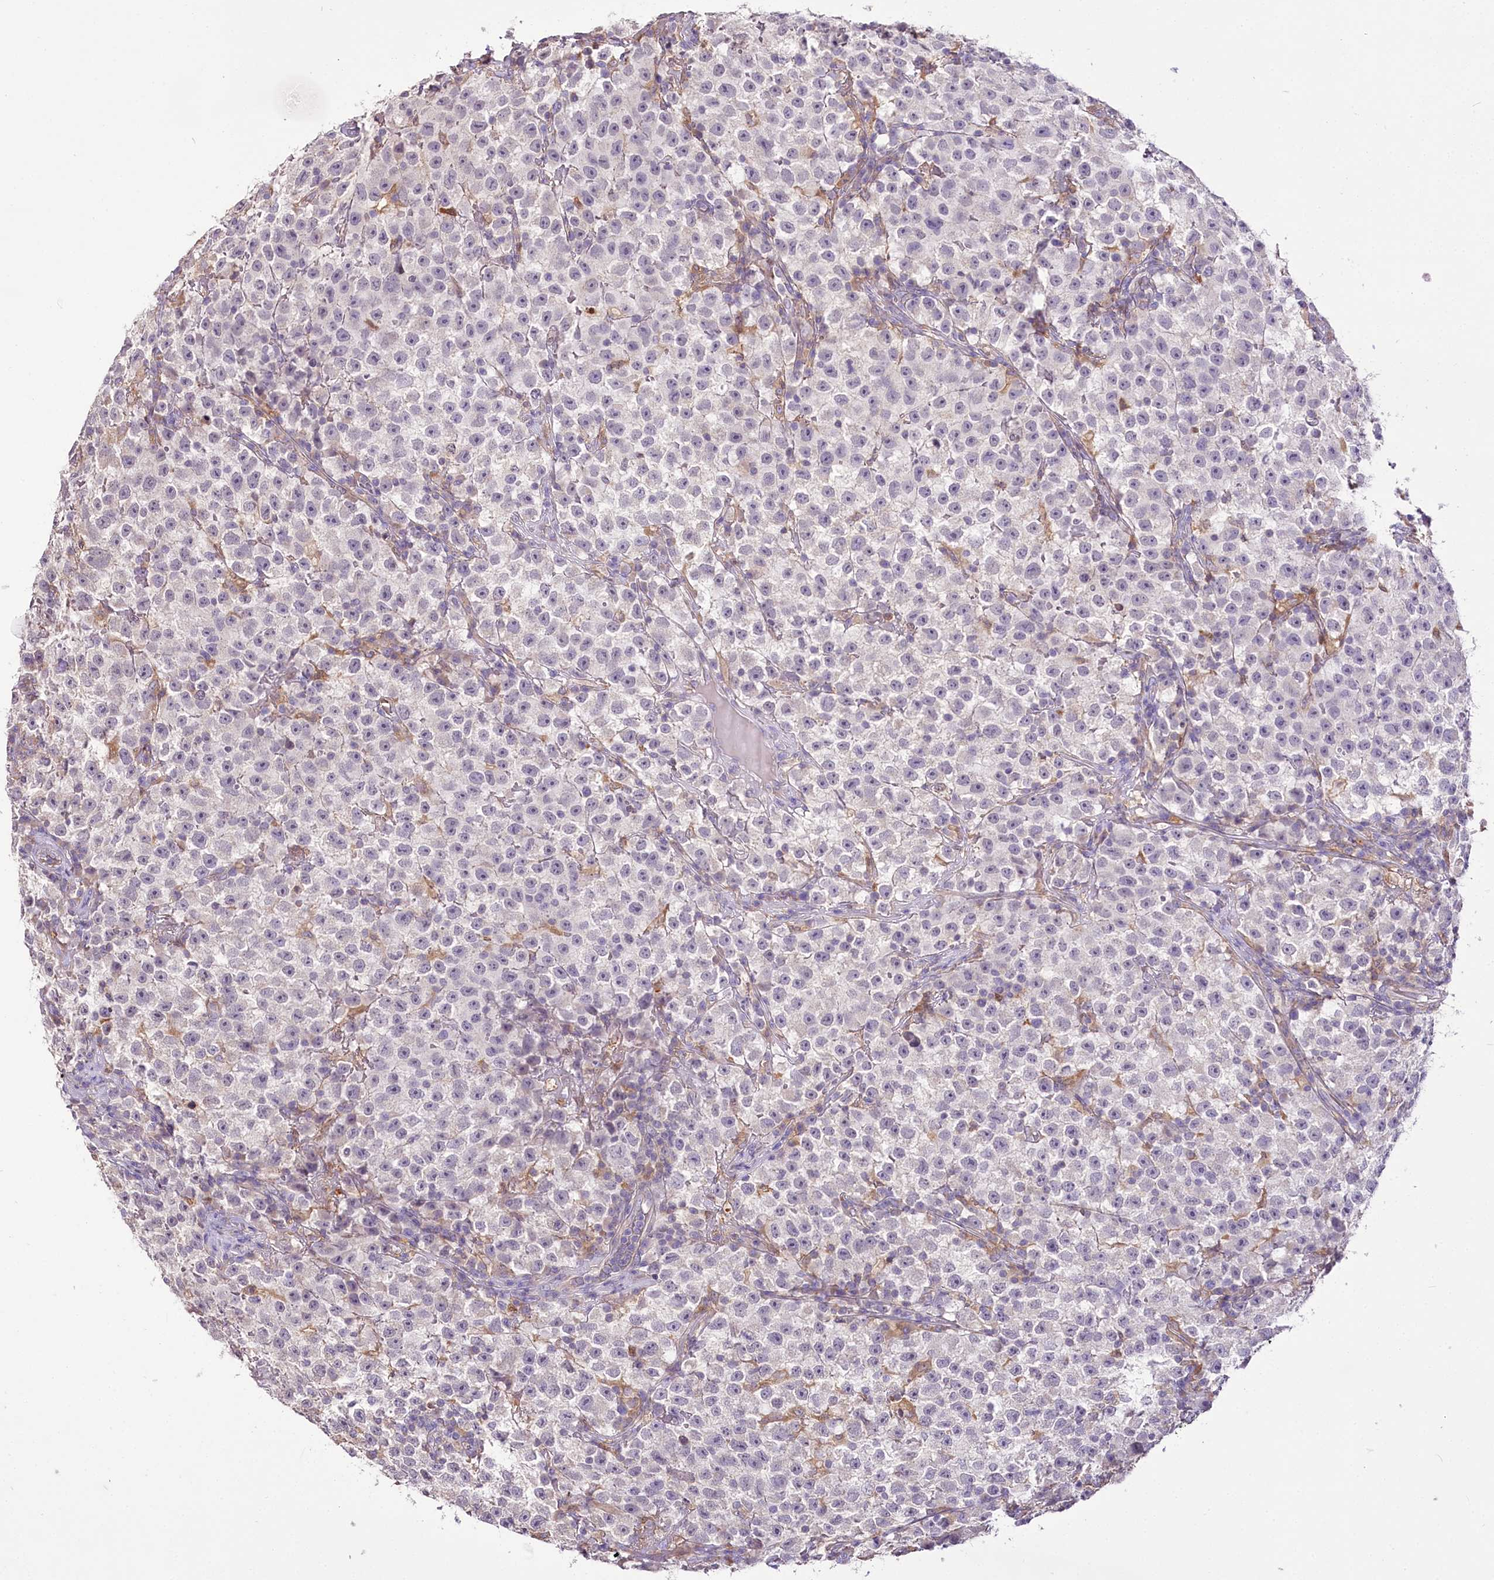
{"staining": {"intensity": "negative", "quantity": "none", "location": "none"}, "tissue": "testis cancer", "cell_type": "Tumor cells", "image_type": "cancer", "snomed": [{"axis": "morphology", "description": "Seminoma, NOS"}, {"axis": "topography", "description": "Testis"}], "caption": "IHC of human testis cancer (seminoma) shows no expression in tumor cells.", "gene": "DPYD", "patient": {"sex": "male", "age": 22}}